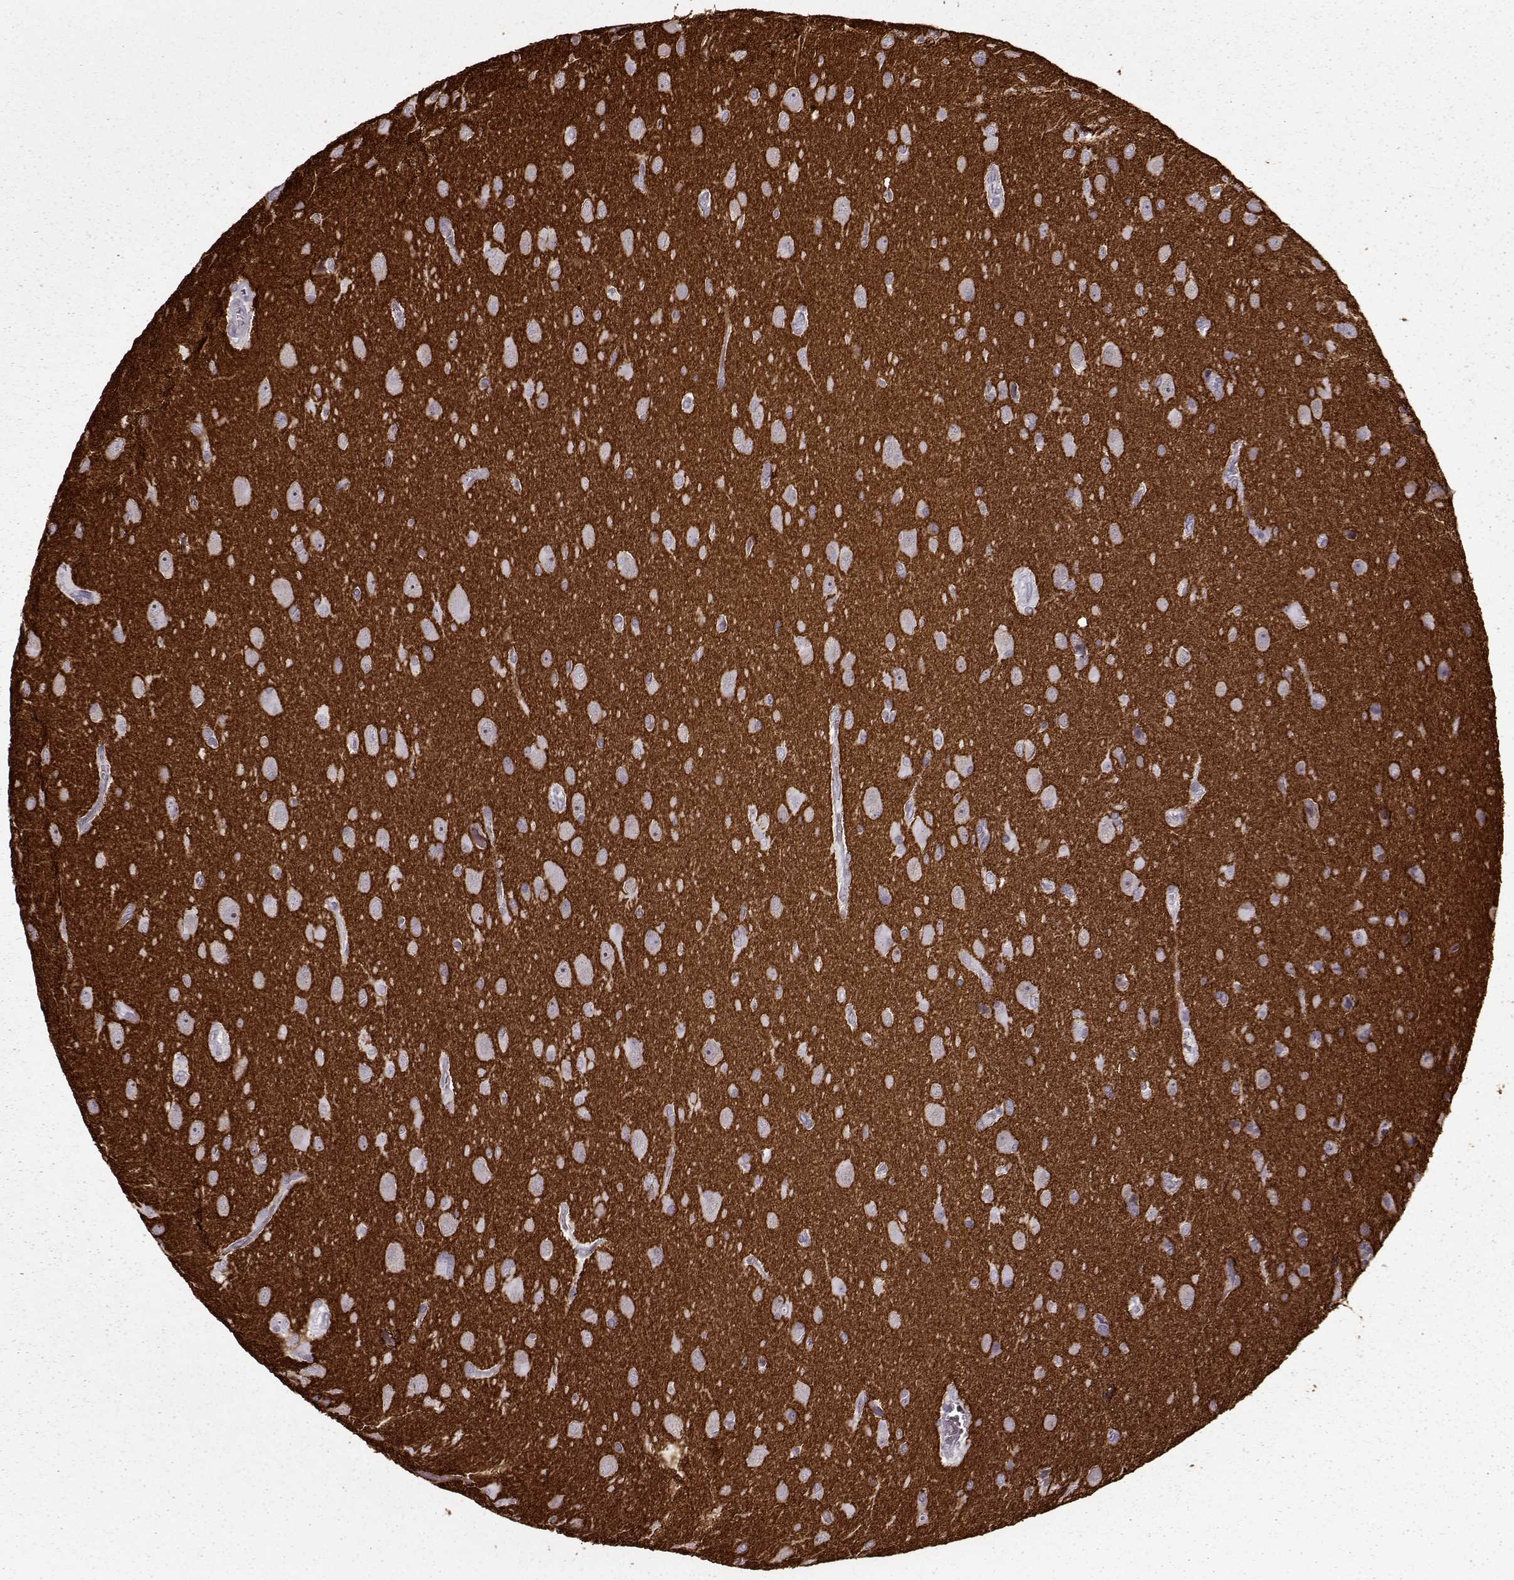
{"staining": {"intensity": "negative", "quantity": "none", "location": "none"}, "tissue": "glioma", "cell_type": "Tumor cells", "image_type": "cancer", "snomed": [{"axis": "morphology", "description": "Glioma, malignant, Low grade"}, {"axis": "topography", "description": "Brain"}], "caption": "Image shows no protein expression in tumor cells of glioma tissue.", "gene": "STX1B", "patient": {"sex": "male", "age": 58}}